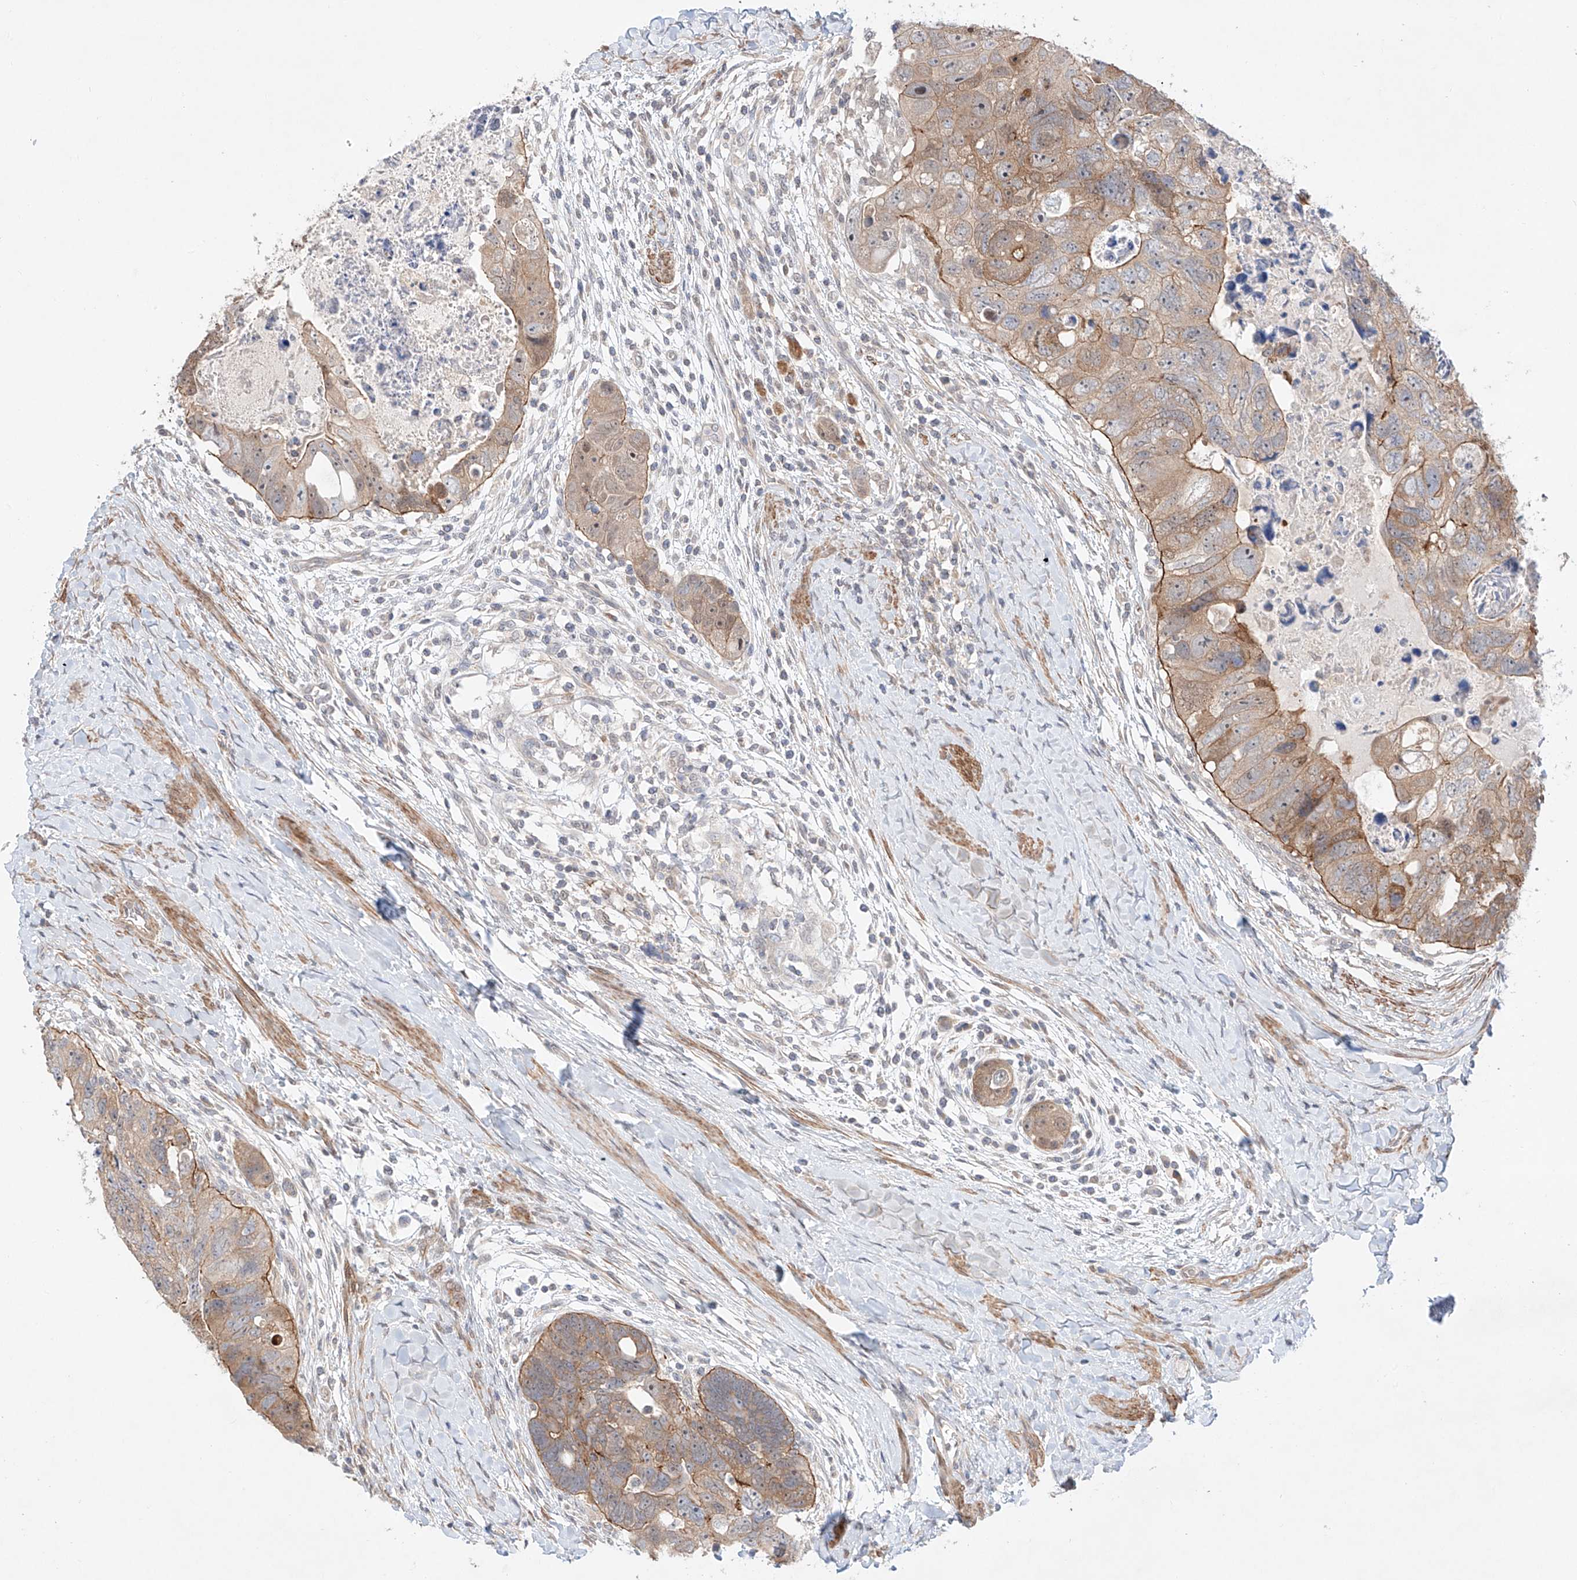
{"staining": {"intensity": "moderate", "quantity": "25%-75%", "location": "cytoplasmic/membranous"}, "tissue": "colorectal cancer", "cell_type": "Tumor cells", "image_type": "cancer", "snomed": [{"axis": "morphology", "description": "Adenocarcinoma, NOS"}, {"axis": "topography", "description": "Rectum"}], "caption": "The histopathology image exhibits a brown stain indicating the presence of a protein in the cytoplasmic/membranous of tumor cells in colorectal adenocarcinoma. (DAB (3,3'-diaminobenzidine) IHC with brightfield microscopy, high magnification).", "gene": "TSR2", "patient": {"sex": "male", "age": 59}}